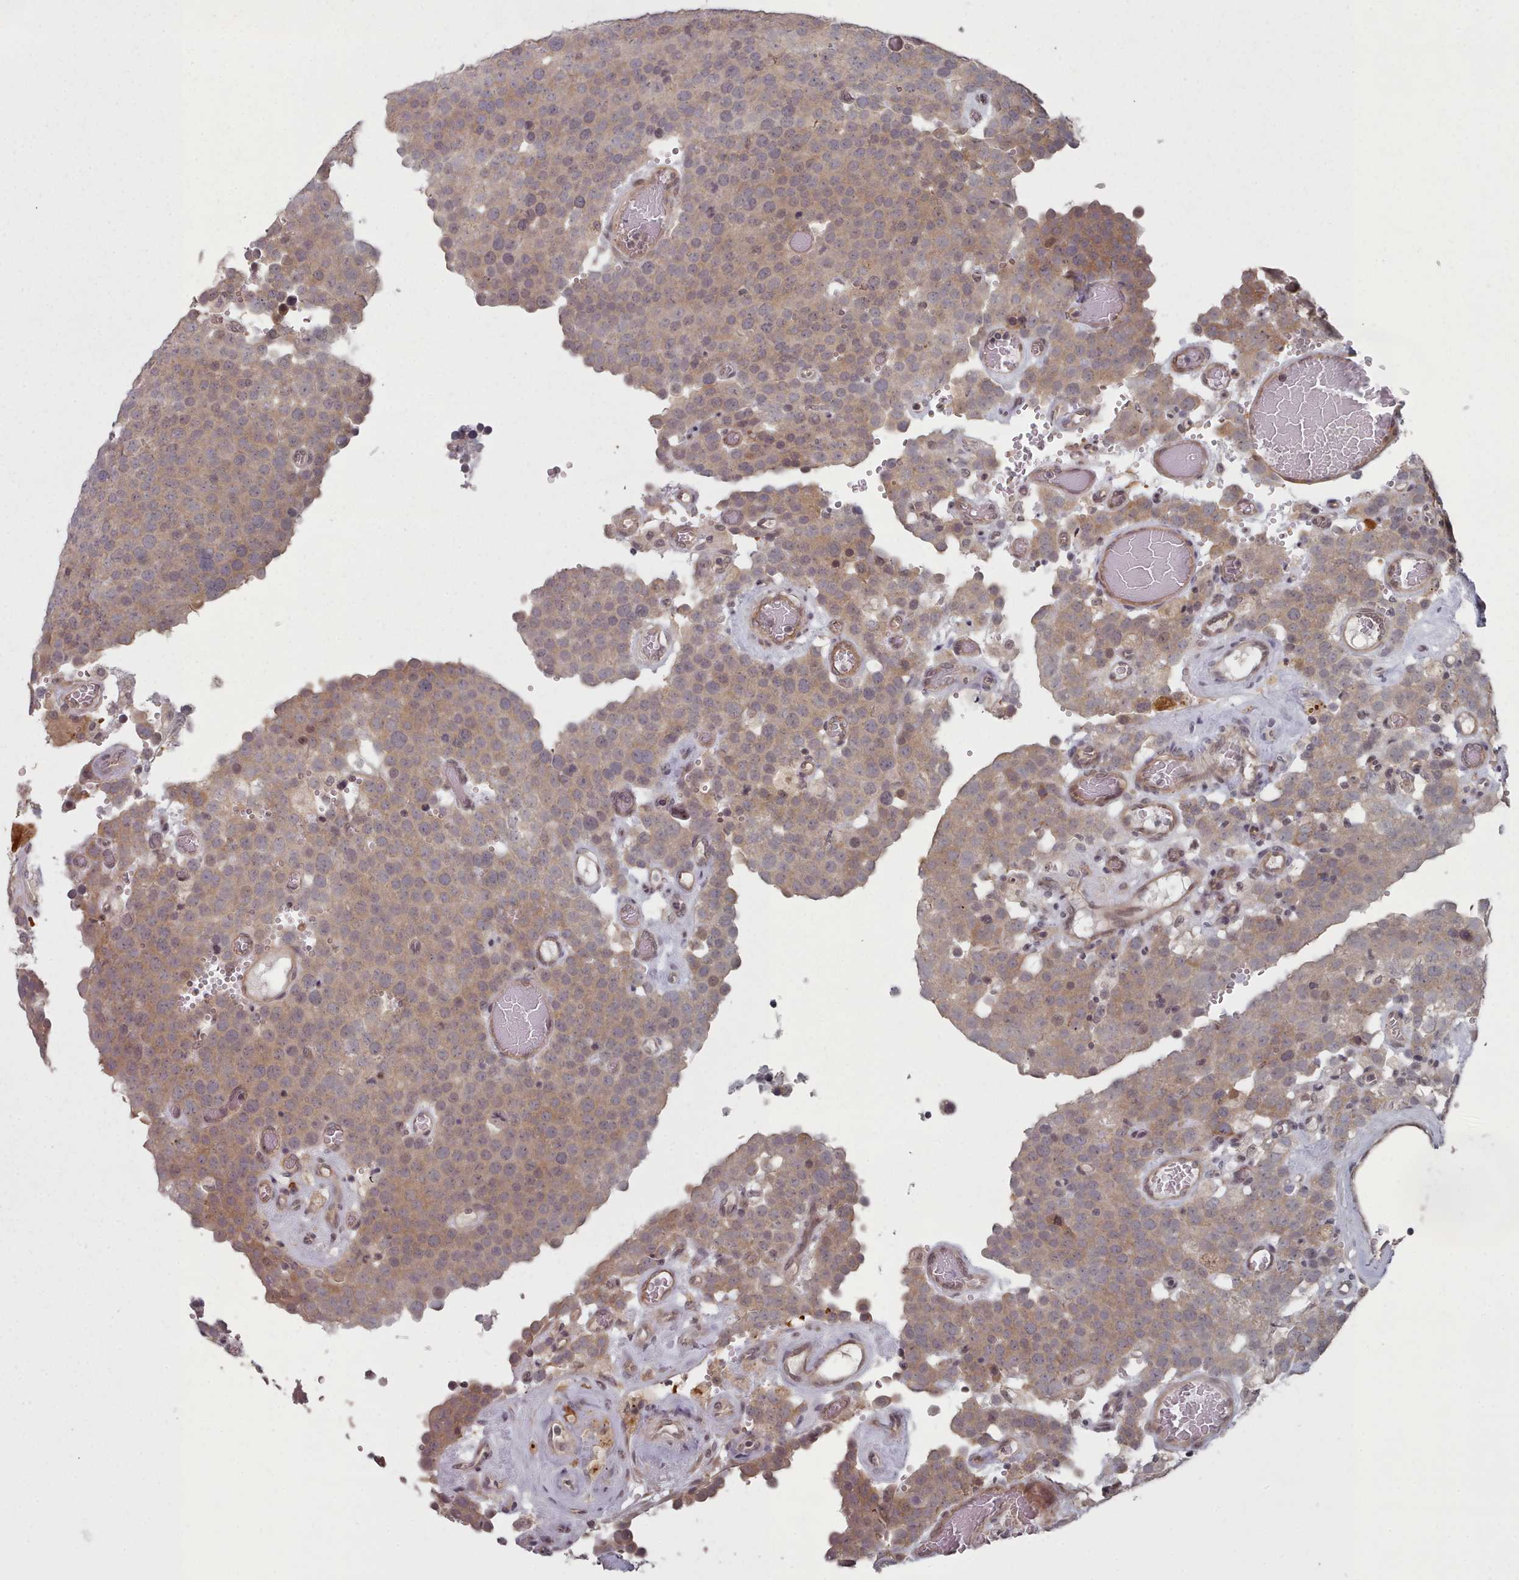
{"staining": {"intensity": "weak", "quantity": ">75%", "location": "cytoplasmic/membranous"}, "tissue": "testis cancer", "cell_type": "Tumor cells", "image_type": "cancer", "snomed": [{"axis": "morphology", "description": "Normal tissue, NOS"}, {"axis": "morphology", "description": "Seminoma, NOS"}, {"axis": "topography", "description": "Testis"}], "caption": "Brown immunohistochemical staining in testis cancer (seminoma) reveals weak cytoplasmic/membranous expression in about >75% of tumor cells.", "gene": "HYAL3", "patient": {"sex": "male", "age": 71}}